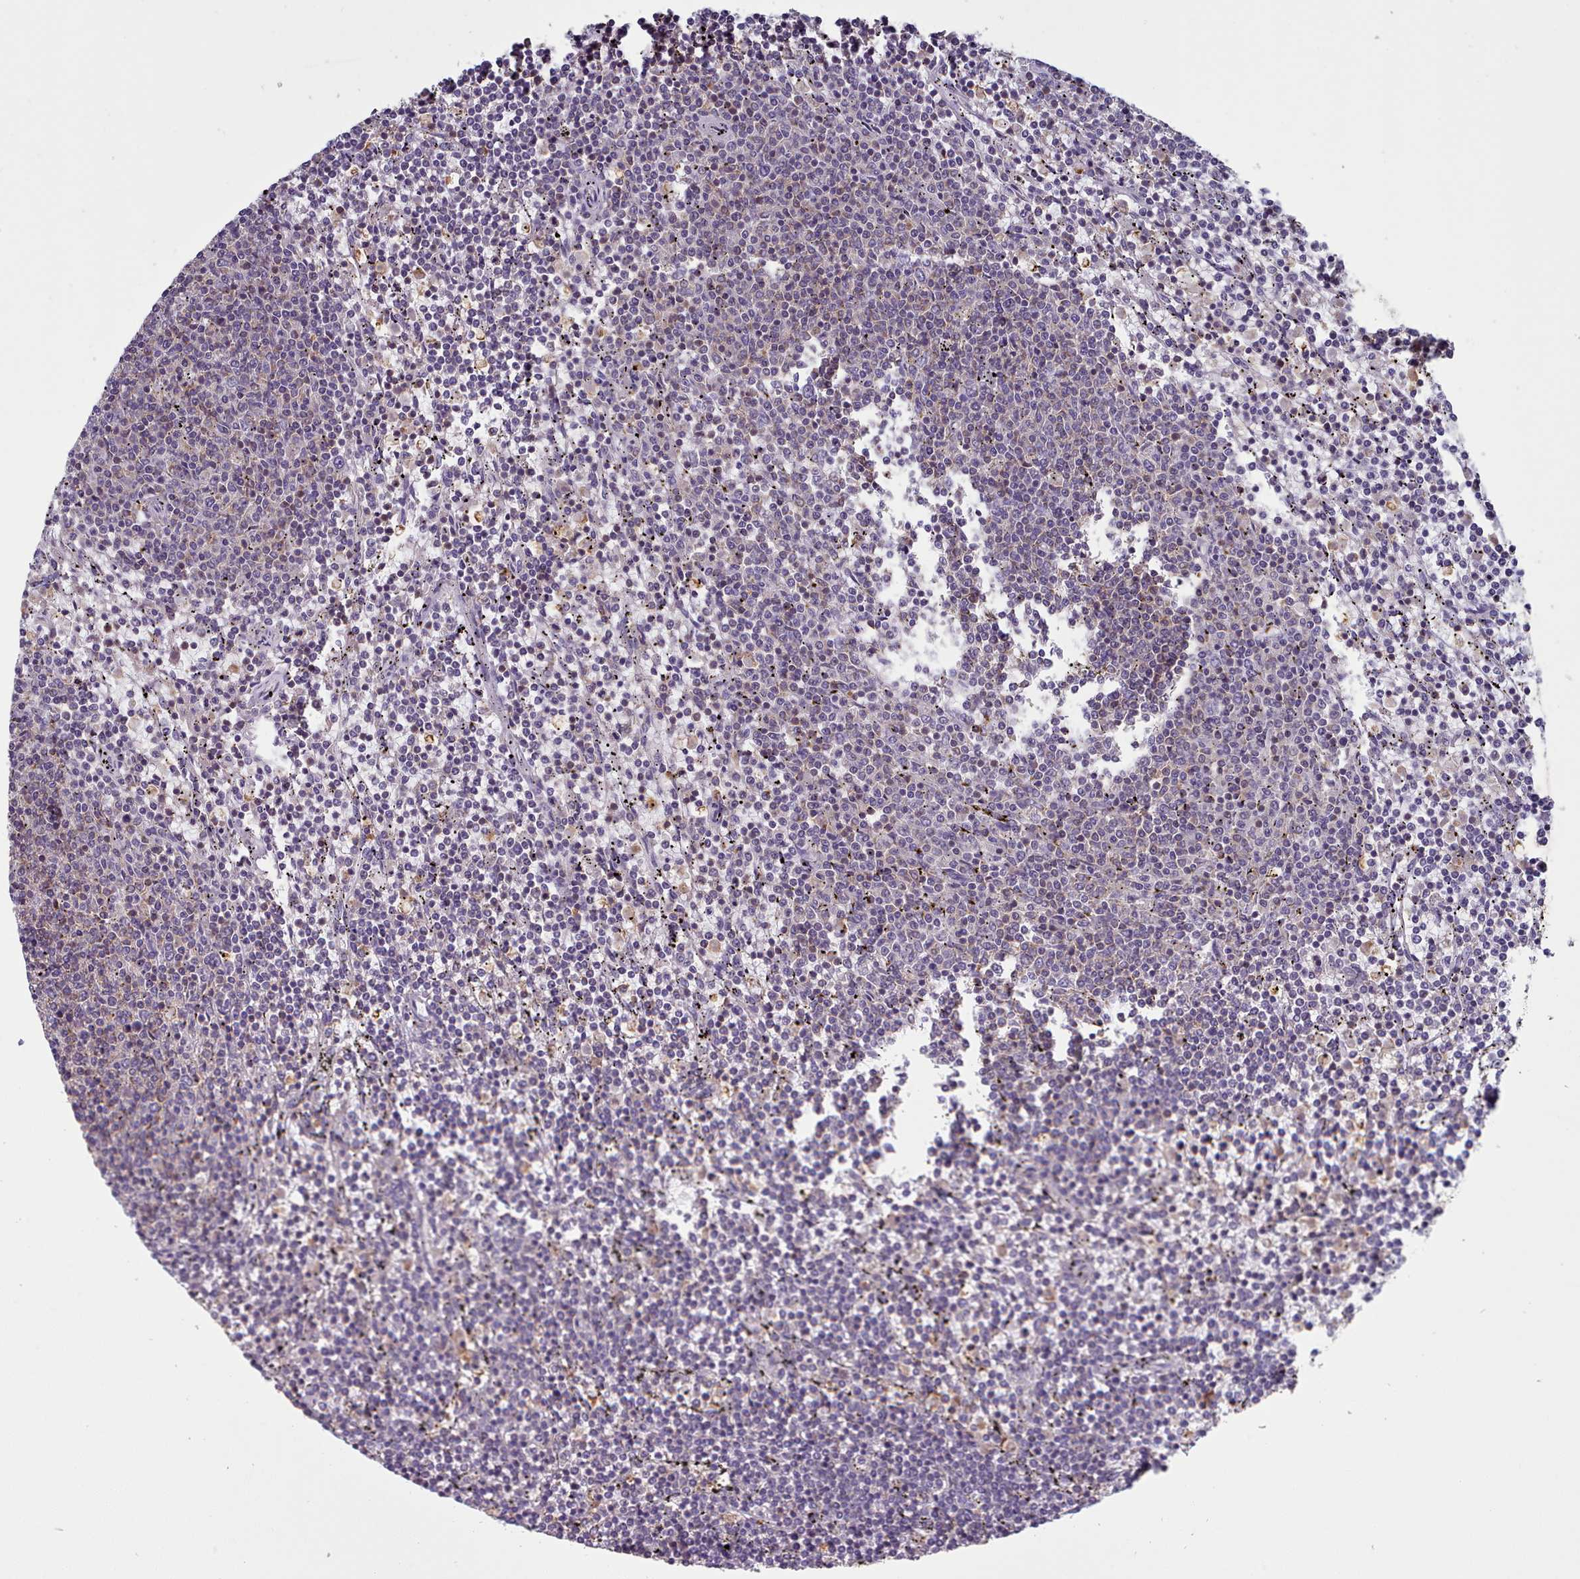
{"staining": {"intensity": "negative", "quantity": "none", "location": "none"}, "tissue": "lymphoma", "cell_type": "Tumor cells", "image_type": "cancer", "snomed": [{"axis": "morphology", "description": "Malignant lymphoma, non-Hodgkin's type, Low grade"}, {"axis": "topography", "description": "Spleen"}], "caption": "Low-grade malignant lymphoma, non-Hodgkin's type was stained to show a protein in brown. There is no significant staining in tumor cells.", "gene": "RAC2", "patient": {"sex": "female", "age": 50}}